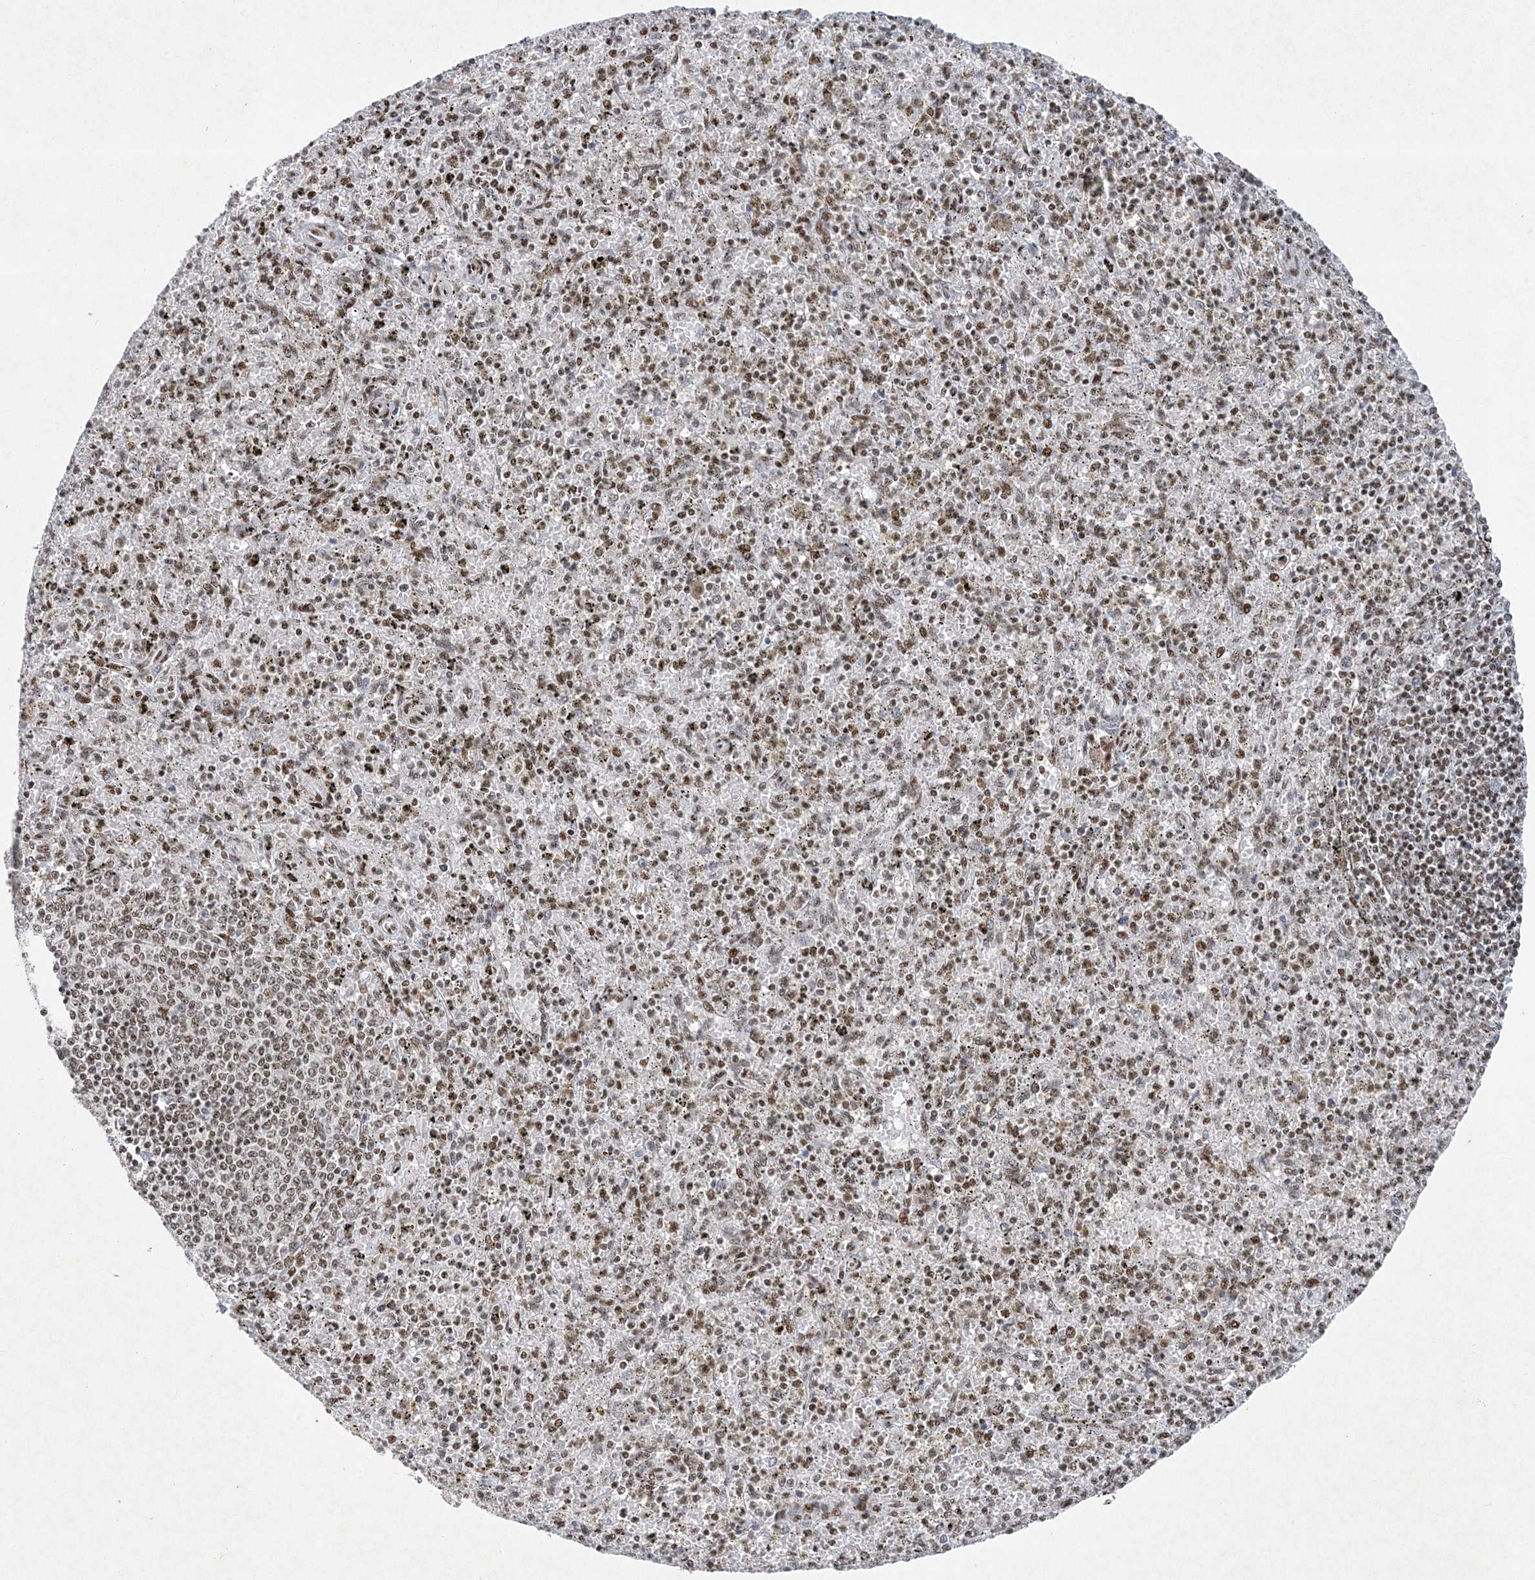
{"staining": {"intensity": "strong", "quantity": ">75%", "location": "nuclear"}, "tissue": "spleen", "cell_type": "Cells in red pulp", "image_type": "normal", "snomed": [{"axis": "morphology", "description": "Normal tissue, NOS"}, {"axis": "topography", "description": "Spleen"}], "caption": "Strong nuclear positivity for a protein is identified in about >75% of cells in red pulp of normal spleen using IHC.", "gene": "PKNOX2", "patient": {"sex": "male", "age": 72}}